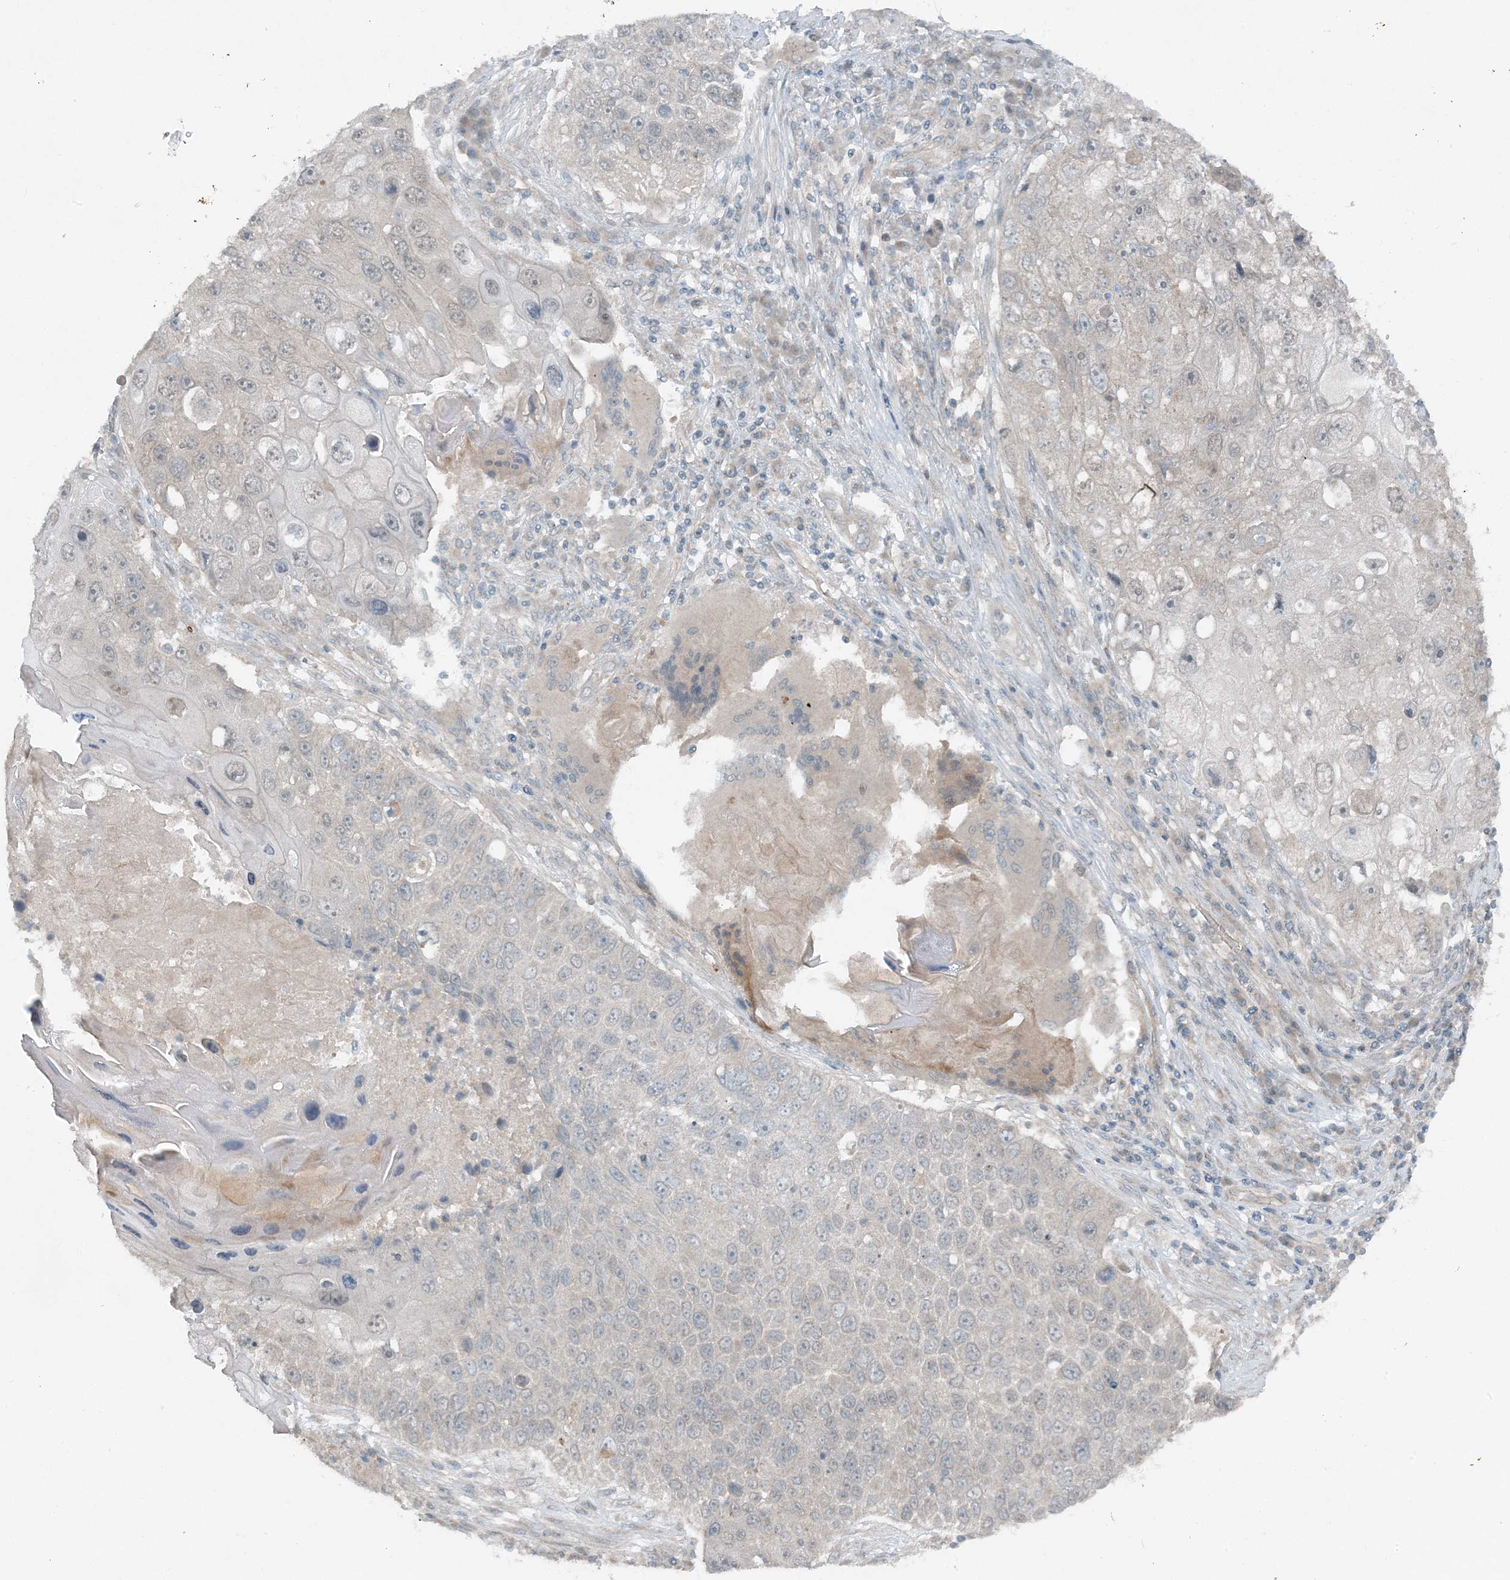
{"staining": {"intensity": "negative", "quantity": "none", "location": "none"}, "tissue": "lung cancer", "cell_type": "Tumor cells", "image_type": "cancer", "snomed": [{"axis": "morphology", "description": "Squamous cell carcinoma, NOS"}, {"axis": "topography", "description": "Lung"}], "caption": "This is an IHC image of human squamous cell carcinoma (lung). There is no staining in tumor cells.", "gene": "MITD1", "patient": {"sex": "male", "age": 61}}